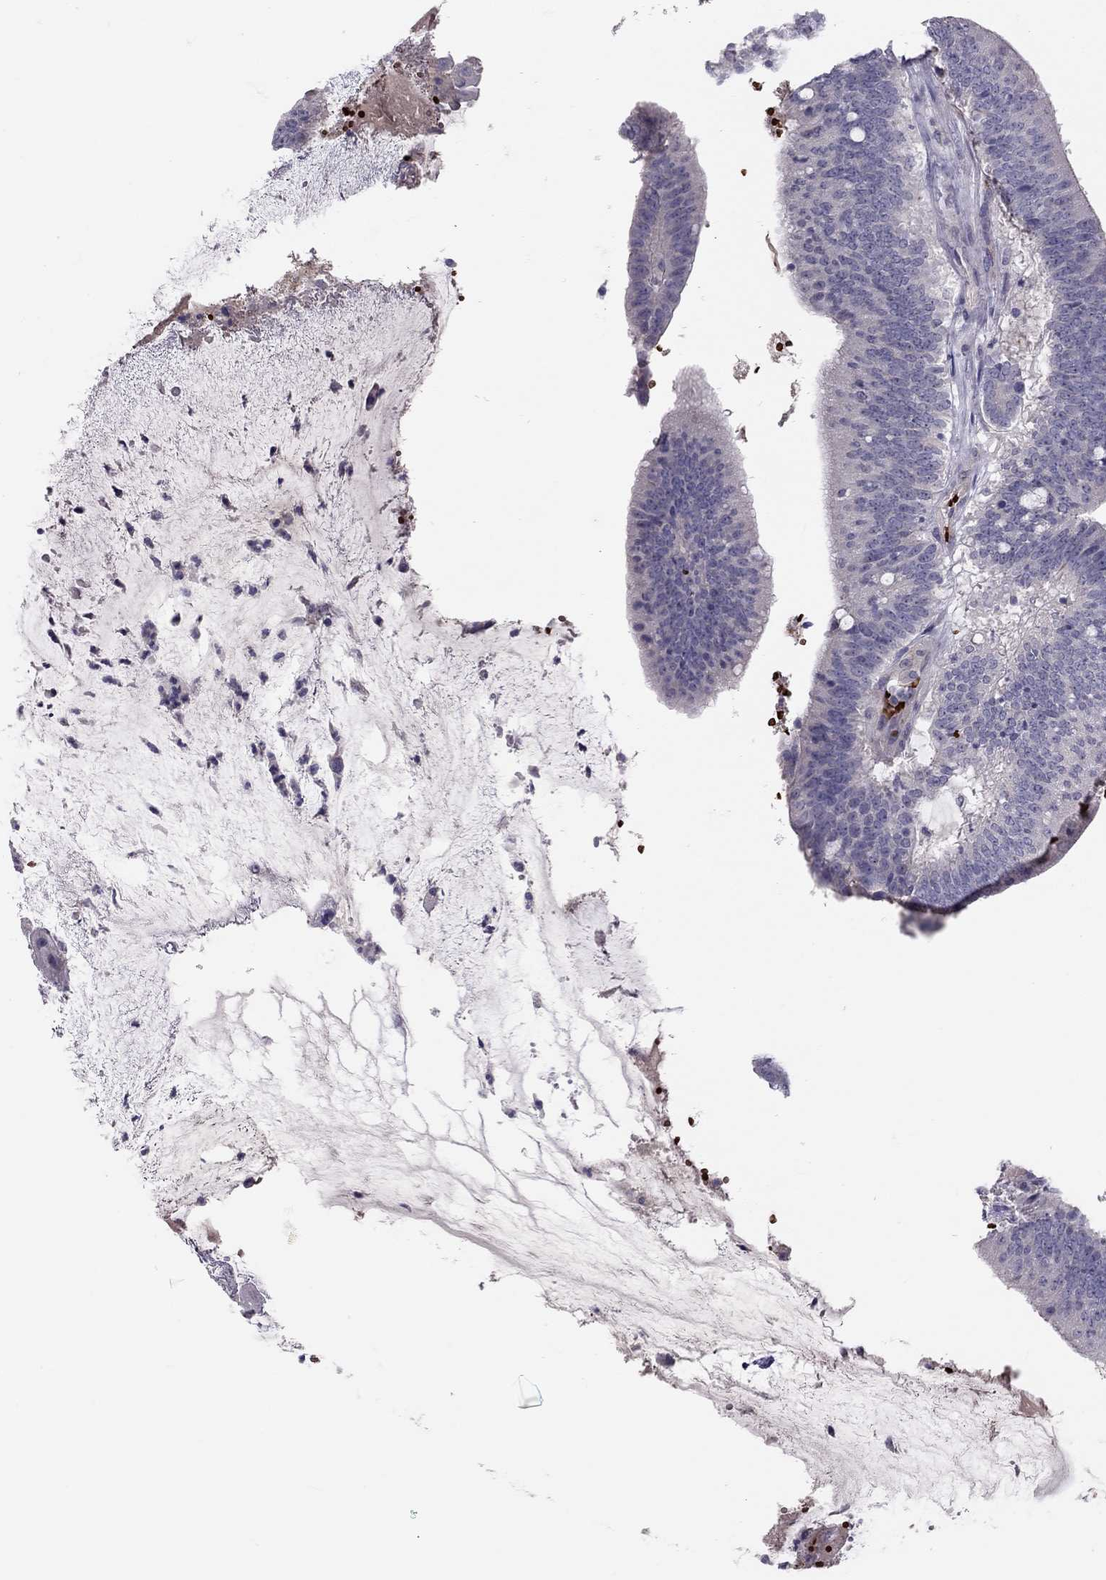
{"staining": {"intensity": "negative", "quantity": "none", "location": "none"}, "tissue": "colorectal cancer", "cell_type": "Tumor cells", "image_type": "cancer", "snomed": [{"axis": "morphology", "description": "Adenocarcinoma, NOS"}, {"axis": "topography", "description": "Colon"}], "caption": "A high-resolution micrograph shows IHC staining of adenocarcinoma (colorectal), which displays no significant positivity in tumor cells.", "gene": "FRMD1", "patient": {"sex": "female", "age": 43}}